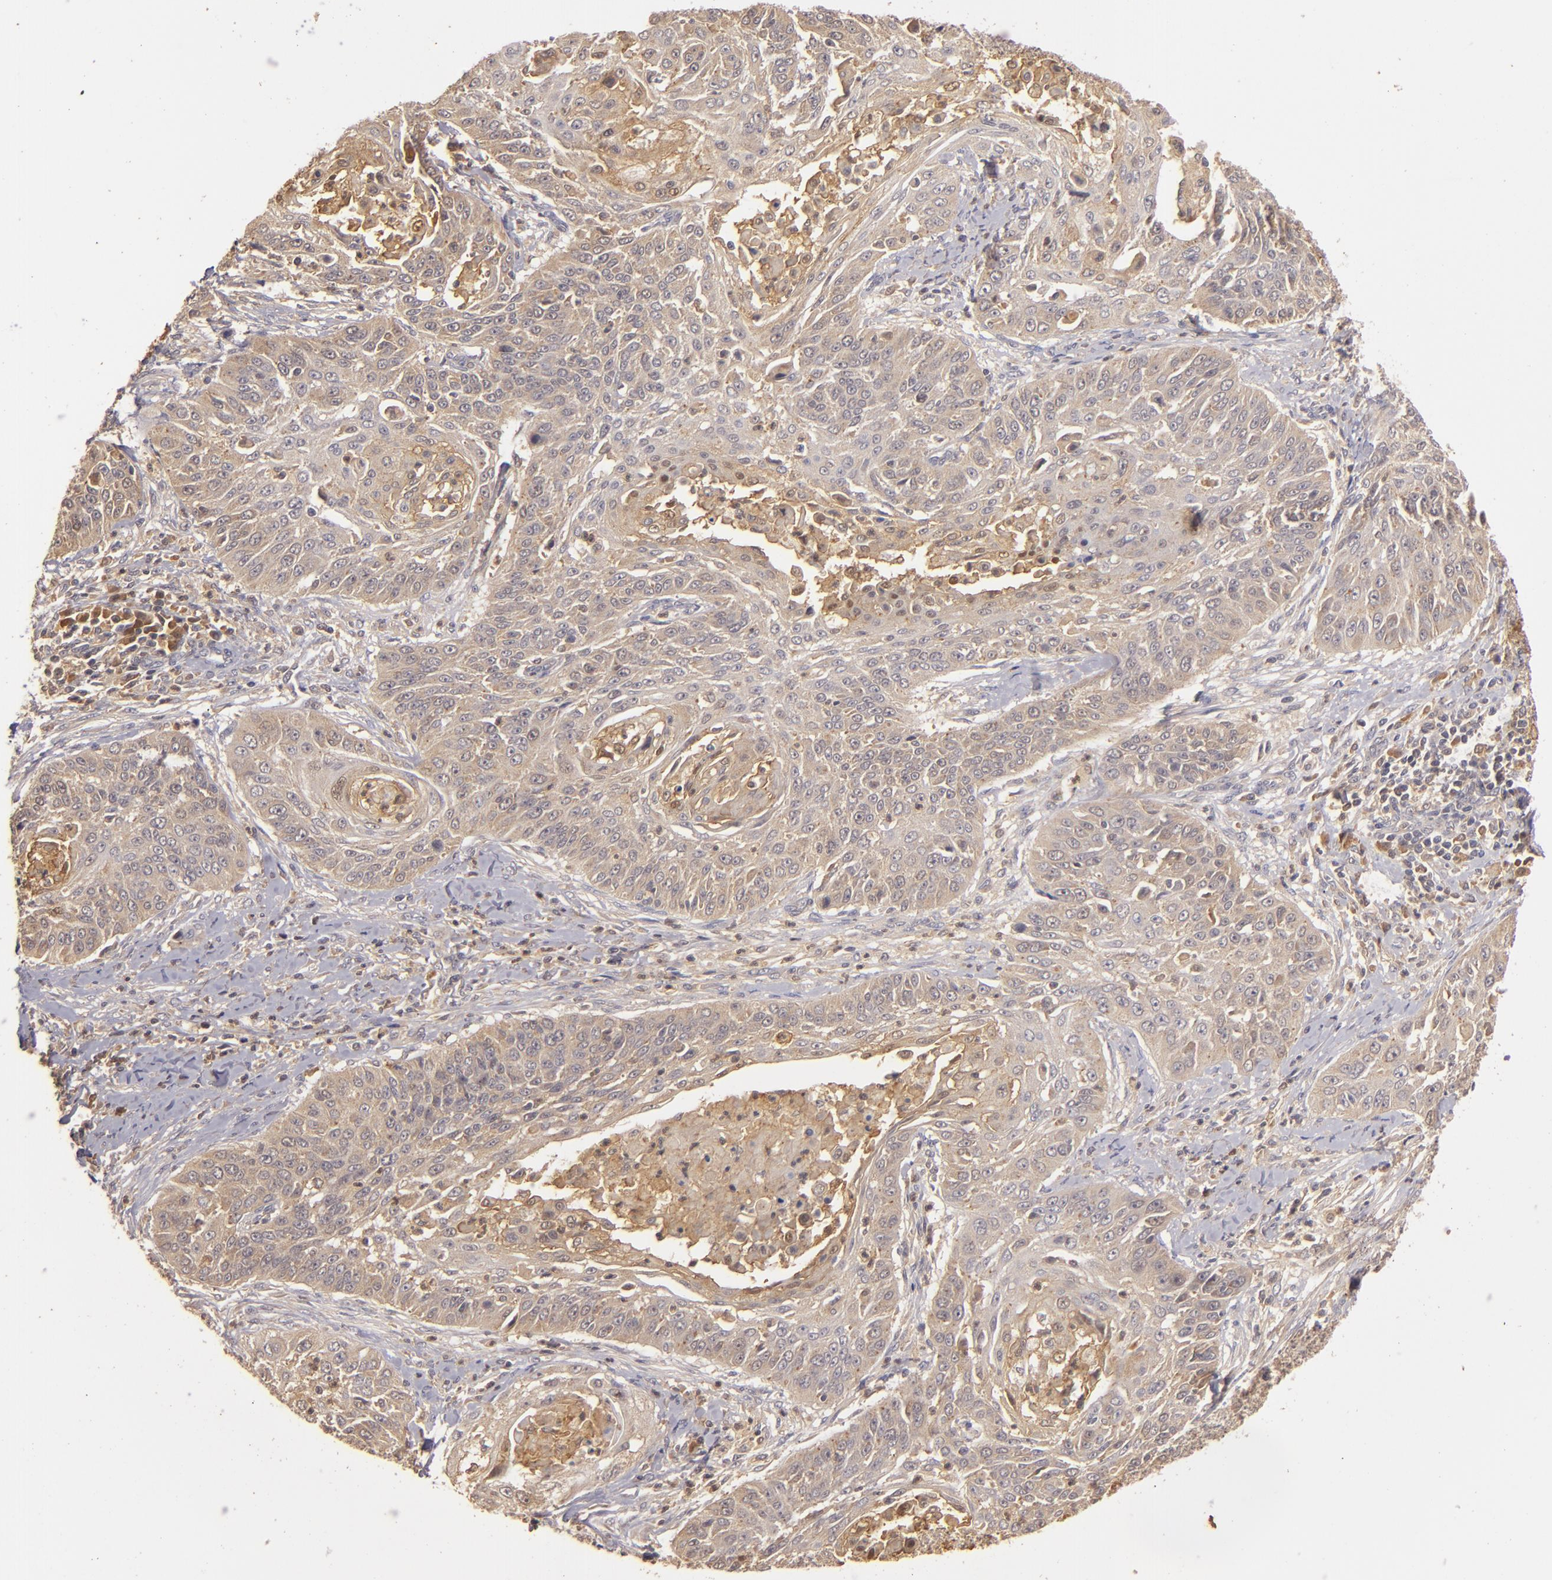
{"staining": {"intensity": "moderate", "quantity": ">75%", "location": "cytoplasmic/membranous"}, "tissue": "cervical cancer", "cell_type": "Tumor cells", "image_type": "cancer", "snomed": [{"axis": "morphology", "description": "Squamous cell carcinoma, NOS"}, {"axis": "topography", "description": "Cervix"}], "caption": "Squamous cell carcinoma (cervical) tissue displays moderate cytoplasmic/membranous positivity in approximately >75% of tumor cells, visualized by immunohistochemistry.", "gene": "PRKCD", "patient": {"sex": "female", "age": 64}}